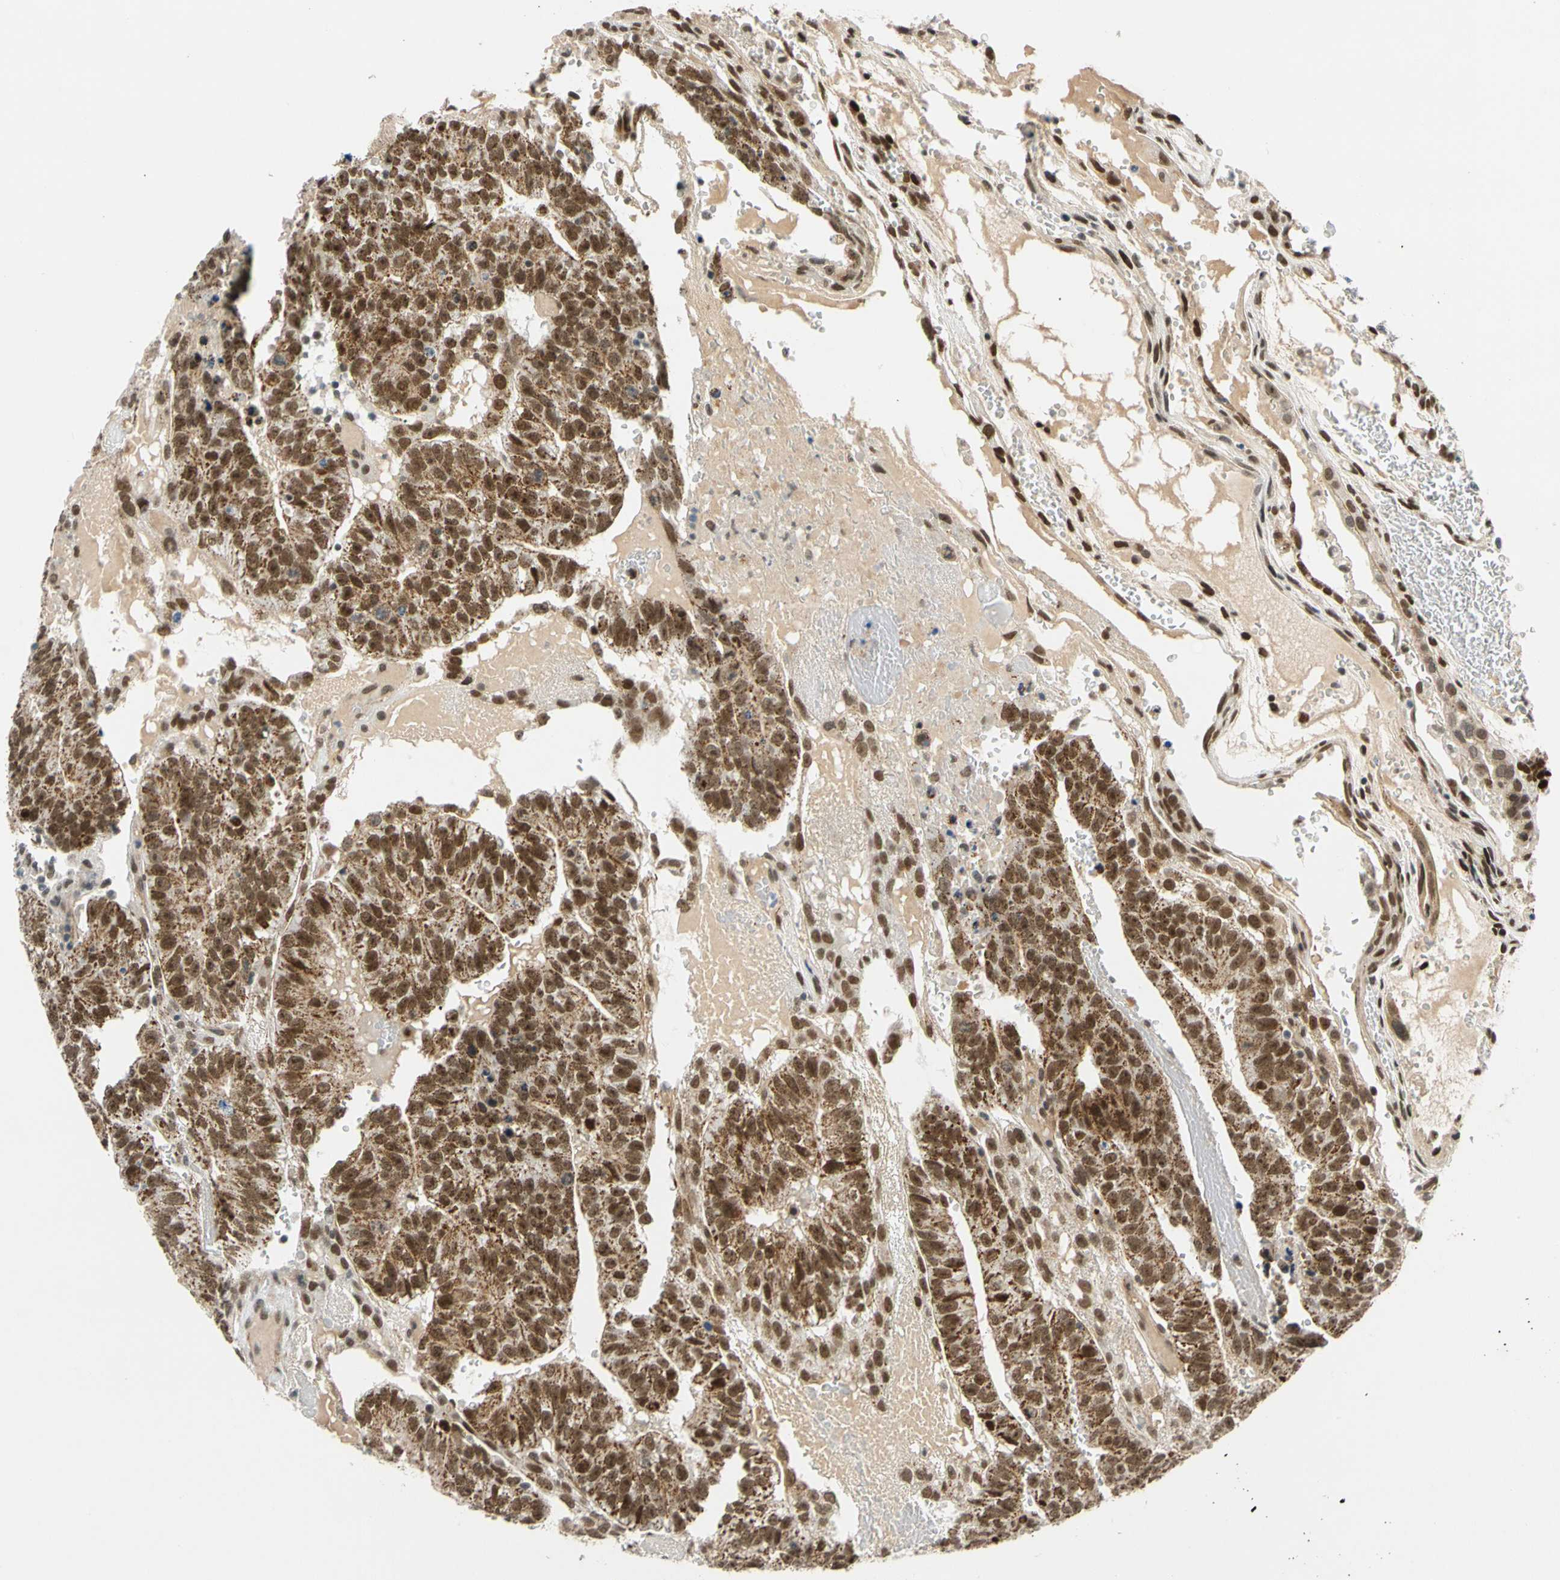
{"staining": {"intensity": "strong", "quantity": ">75%", "location": "cytoplasmic/membranous,nuclear"}, "tissue": "testis cancer", "cell_type": "Tumor cells", "image_type": "cancer", "snomed": [{"axis": "morphology", "description": "Seminoma, NOS"}, {"axis": "morphology", "description": "Carcinoma, Embryonal, NOS"}, {"axis": "topography", "description": "Testis"}], "caption": "Protein analysis of testis cancer (seminoma) tissue exhibits strong cytoplasmic/membranous and nuclear positivity in about >75% of tumor cells.", "gene": "POGZ", "patient": {"sex": "male", "age": 52}}